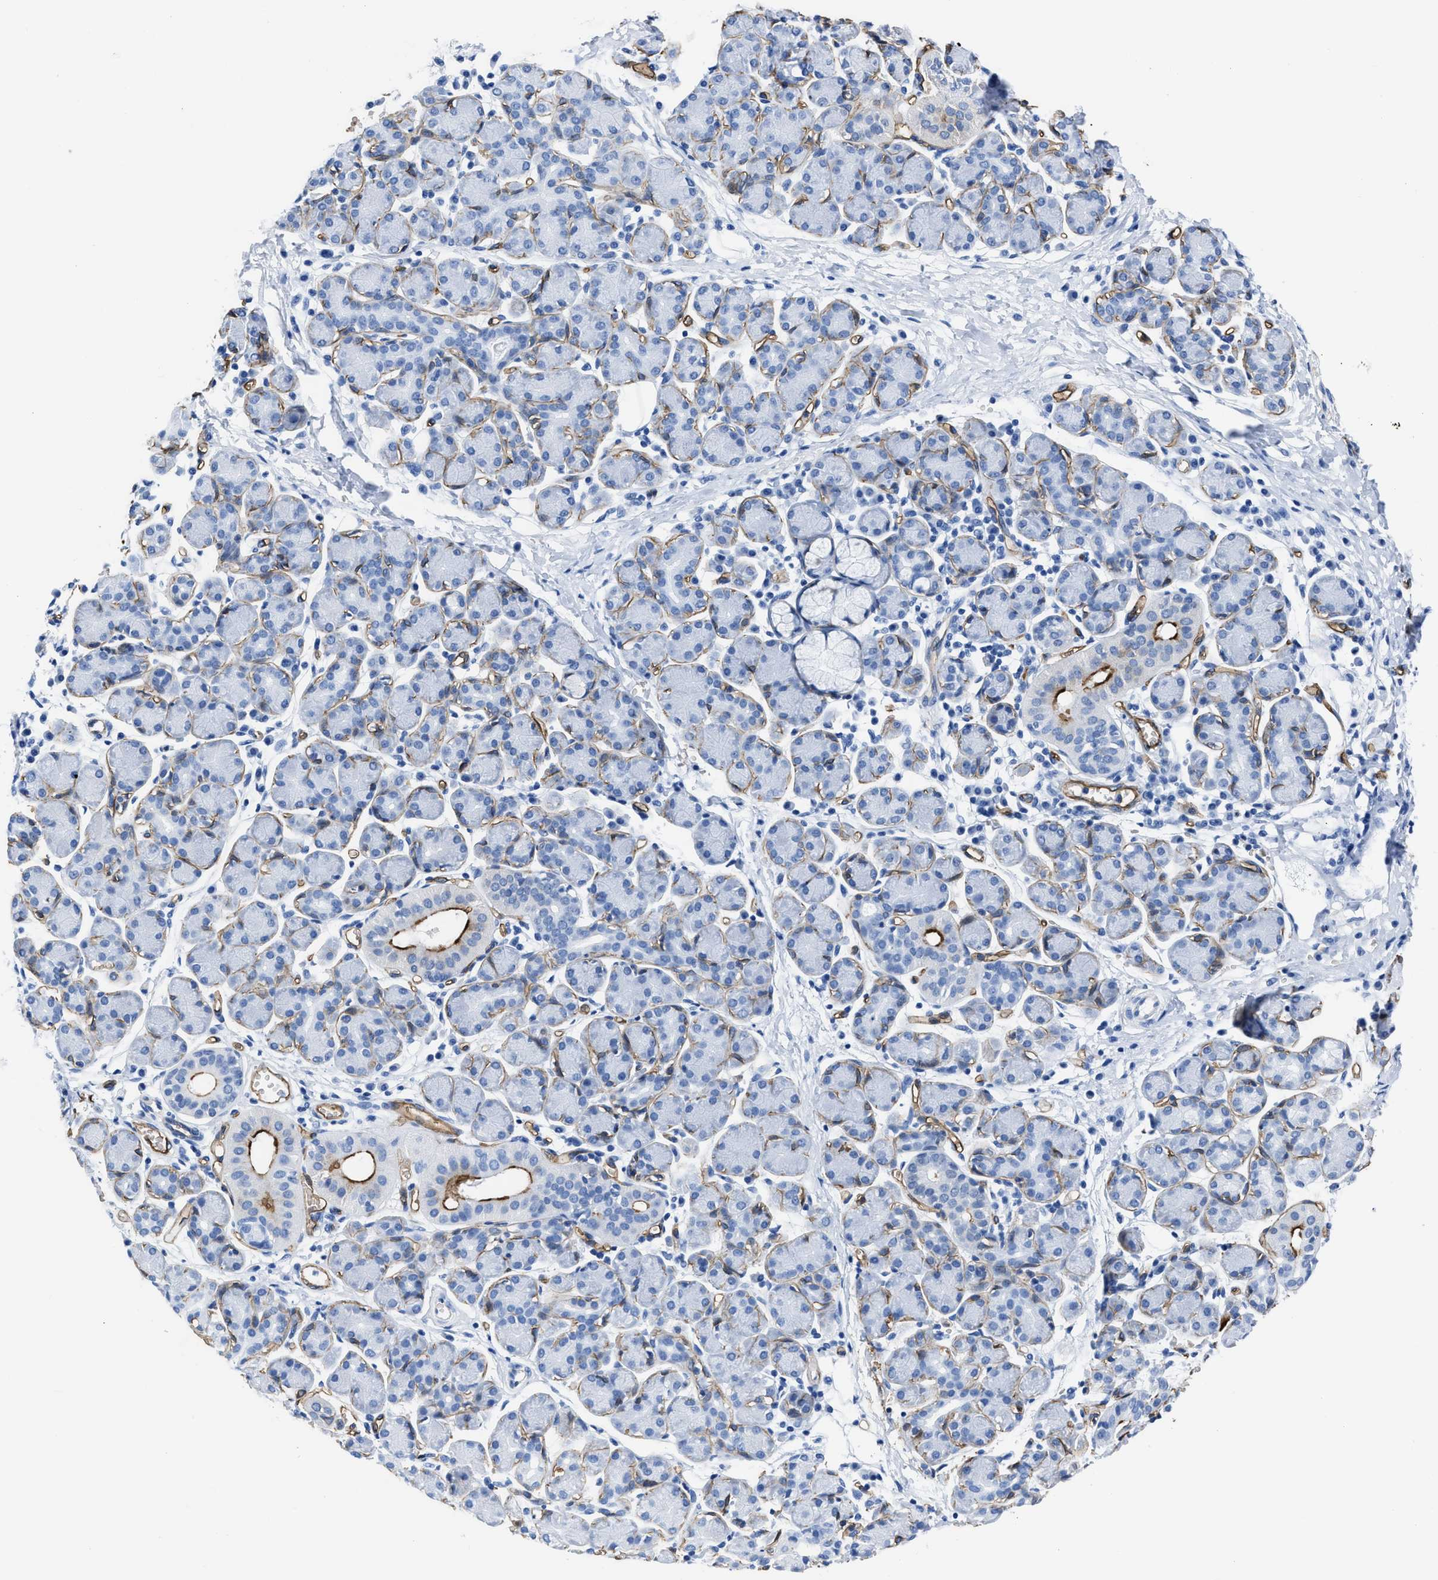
{"staining": {"intensity": "moderate", "quantity": "<25%", "location": "cytoplasmic/membranous"}, "tissue": "salivary gland", "cell_type": "Glandular cells", "image_type": "normal", "snomed": [{"axis": "morphology", "description": "Normal tissue, NOS"}, {"axis": "morphology", "description": "Inflammation, NOS"}, {"axis": "topography", "description": "Lymph node"}, {"axis": "topography", "description": "Salivary gland"}], "caption": "Immunohistochemical staining of benign human salivary gland demonstrates low levels of moderate cytoplasmic/membranous expression in about <25% of glandular cells. (DAB (3,3'-diaminobenzidine) = brown stain, brightfield microscopy at high magnification).", "gene": "AQP1", "patient": {"sex": "male", "age": 3}}